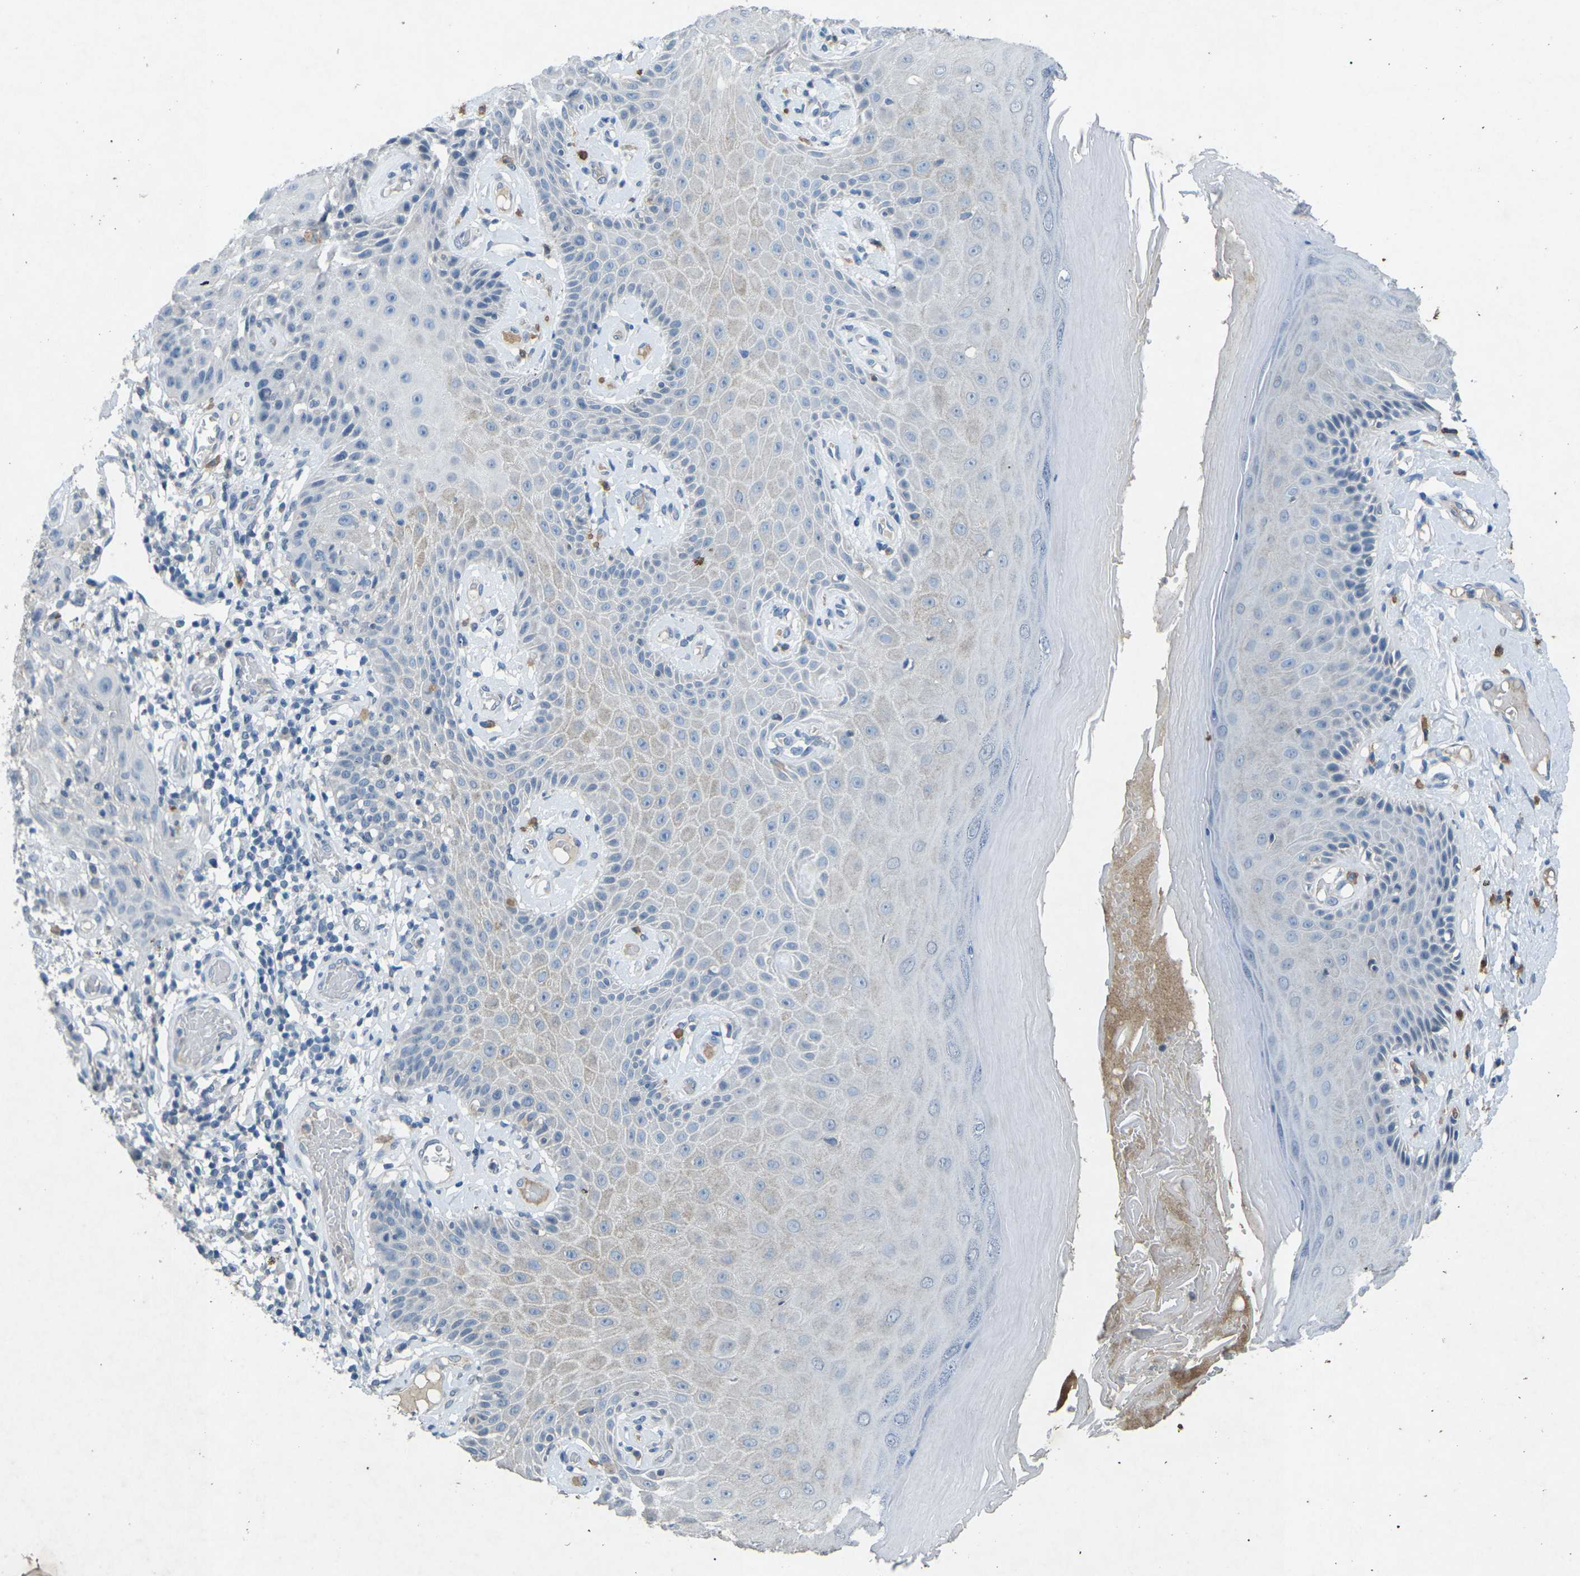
{"staining": {"intensity": "negative", "quantity": "none", "location": "none"}, "tissue": "skin", "cell_type": "Epidermal cells", "image_type": "normal", "snomed": [{"axis": "morphology", "description": "Normal tissue, NOS"}, {"axis": "topography", "description": "Vulva"}], "caption": "Immunohistochemistry (IHC) histopathology image of benign skin: human skin stained with DAB shows no significant protein staining in epidermal cells.", "gene": "A1BG", "patient": {"sex": "female", "age": 73}}